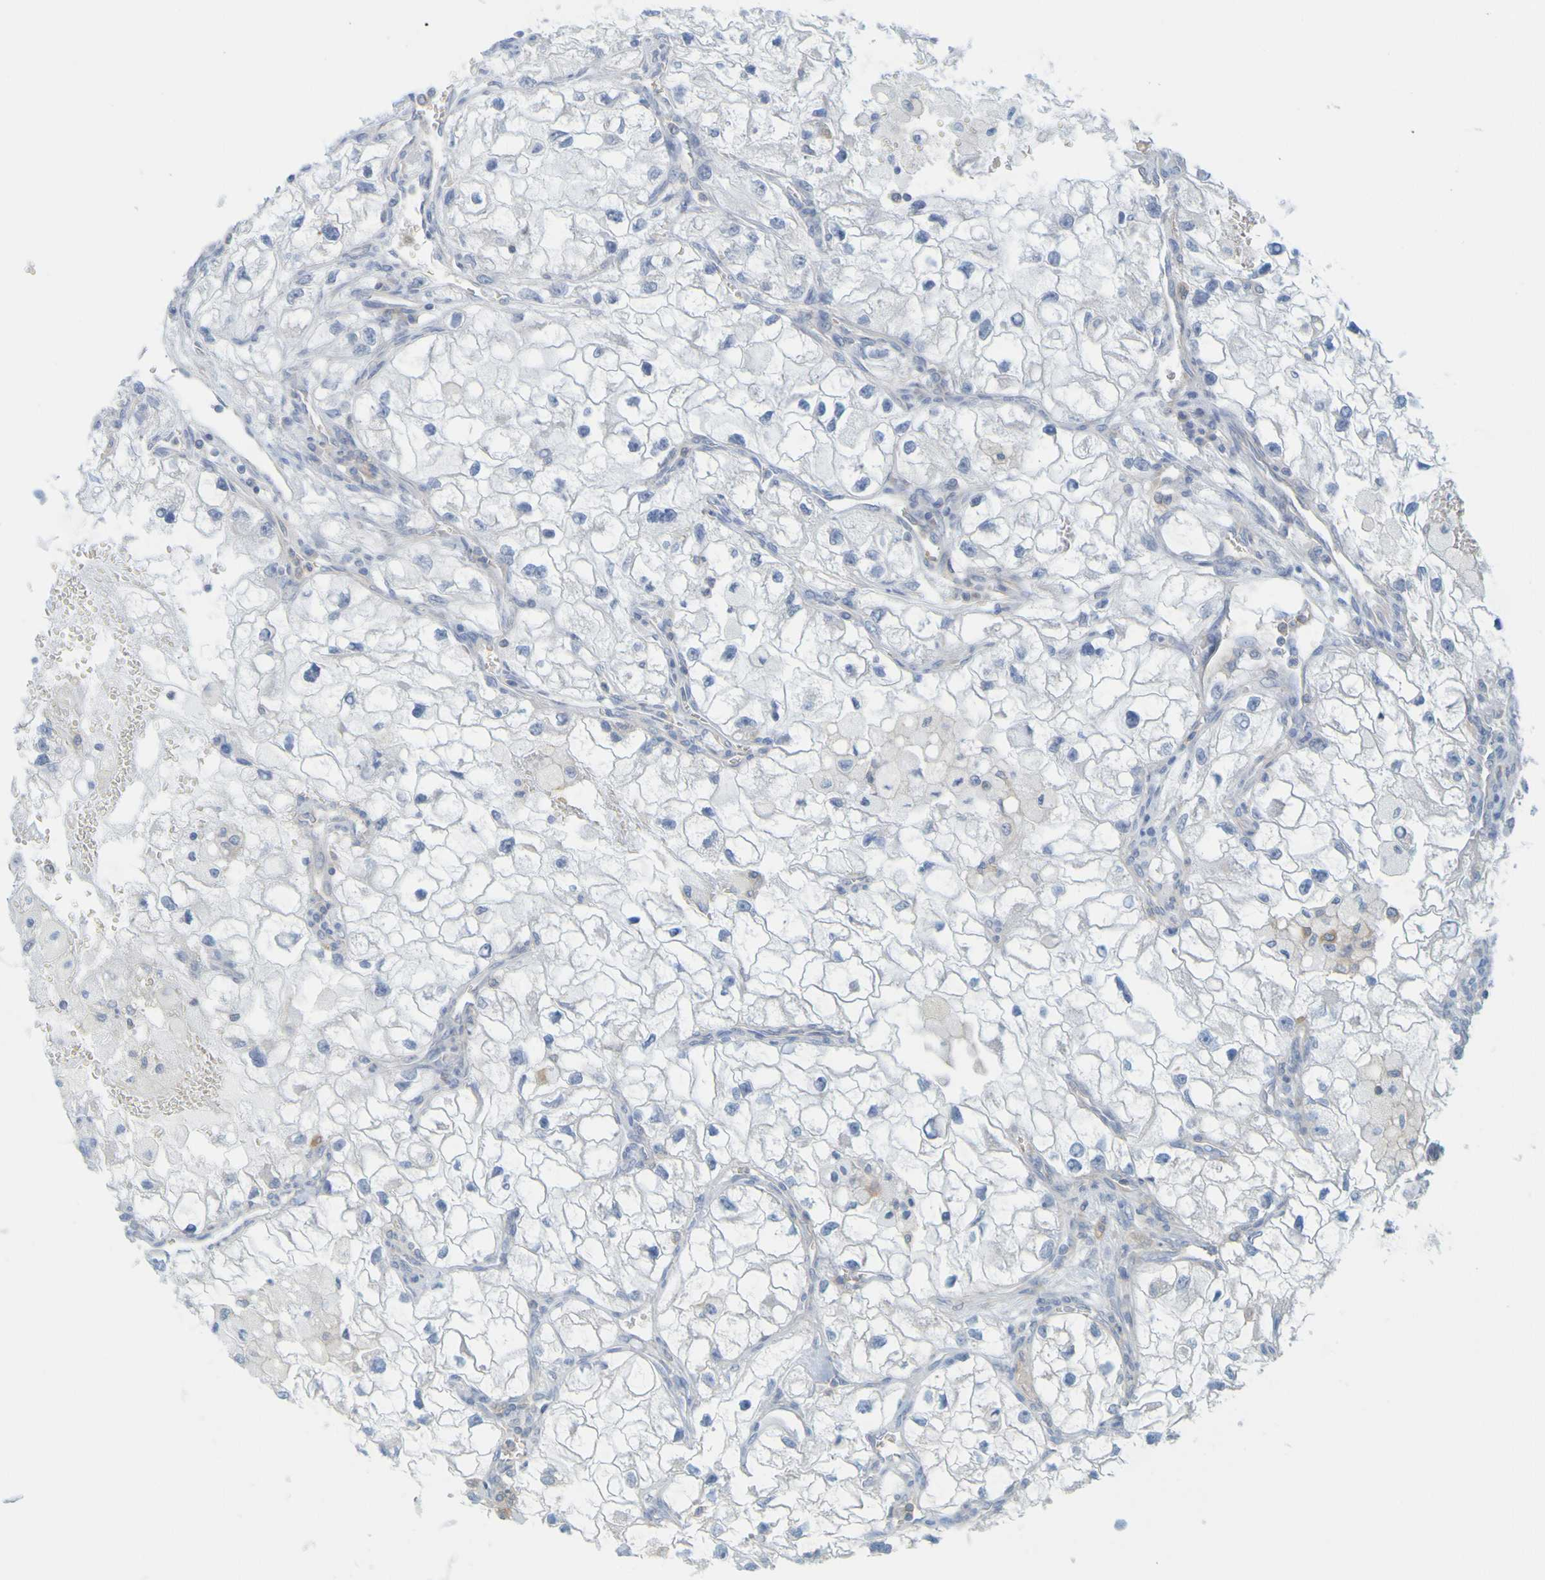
{"staining": {"intensity": "negative", "quantity": "none", "location": "none"}, "tissue": "renal cancer", "cell_type": "Tumor cells", "image_type": "cancer", "snomed": [{"axis": "morphology", "description": "Adenocarcinoma, NOS"}, {"axis": "topography", "description": "Kidney"}], "caption": "Immunohistochemical staining of adenocarcinoma (renal) reveals no significant staining in tumor cells.", "gene": "APPL1", "patient": {"sex": "female", "age": 70}}